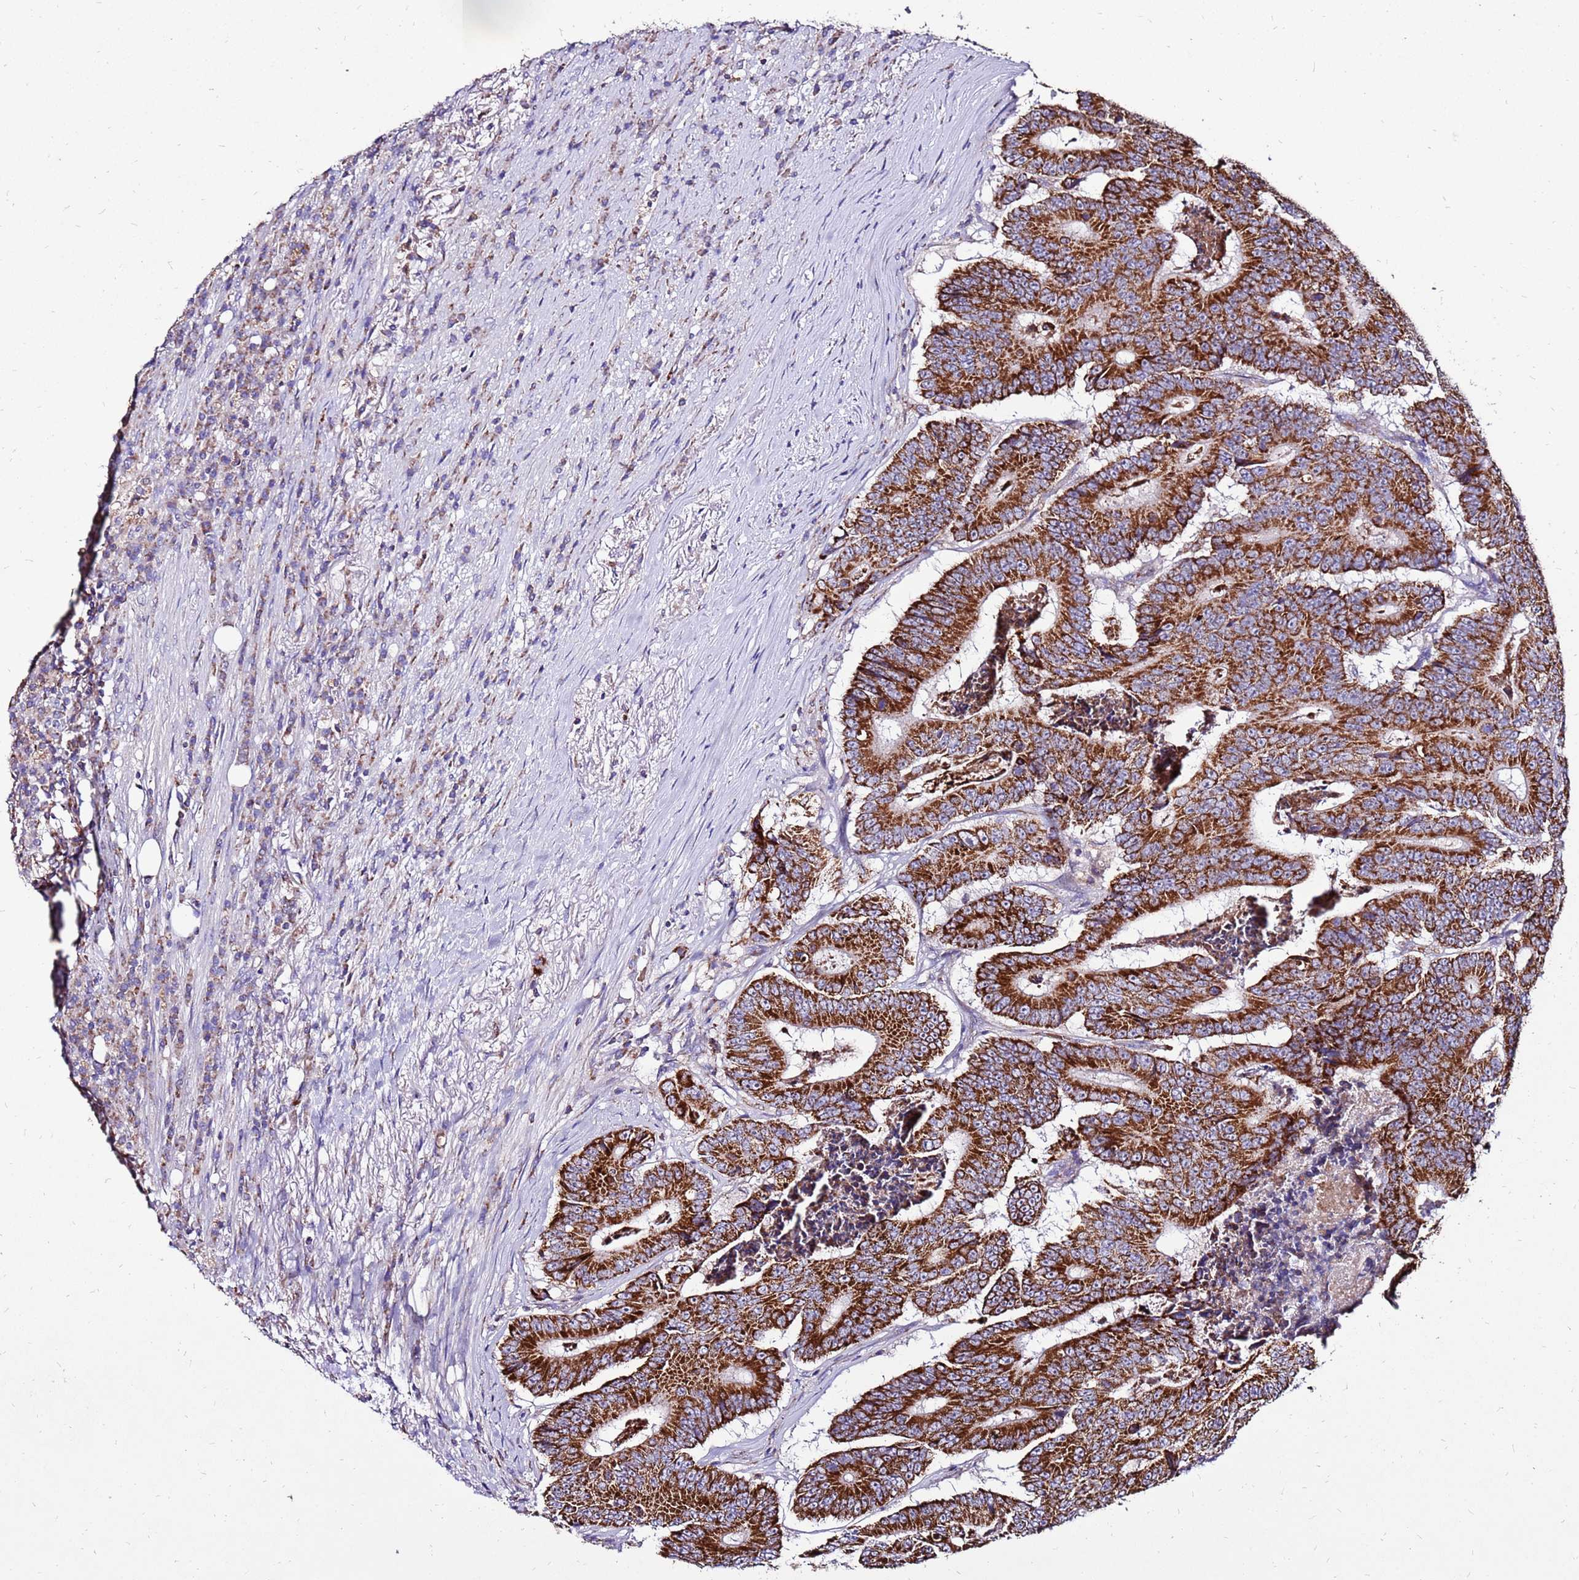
{"staining": {"intensity": "strong", "quantity": ">75%", "location": "cytoplasmic/membranous"}, "tissue": "colorectal cancer", "cell_type": "Tumor cells", "image_type": "cancer", "snomed": [{"axis": "morphology", "description": "Adenocarcinoma, NOS"}, {"axis": "topography", "description": "Colon"}], "caption": "IHC (DAB) staining of human colorectal adenocarcinoma displays strong cytoplasmic/membranous protein positivity in about >75% of tumor cells.", "gene": "SPSB3", "patient": {"sex": "male", "age": 83}}